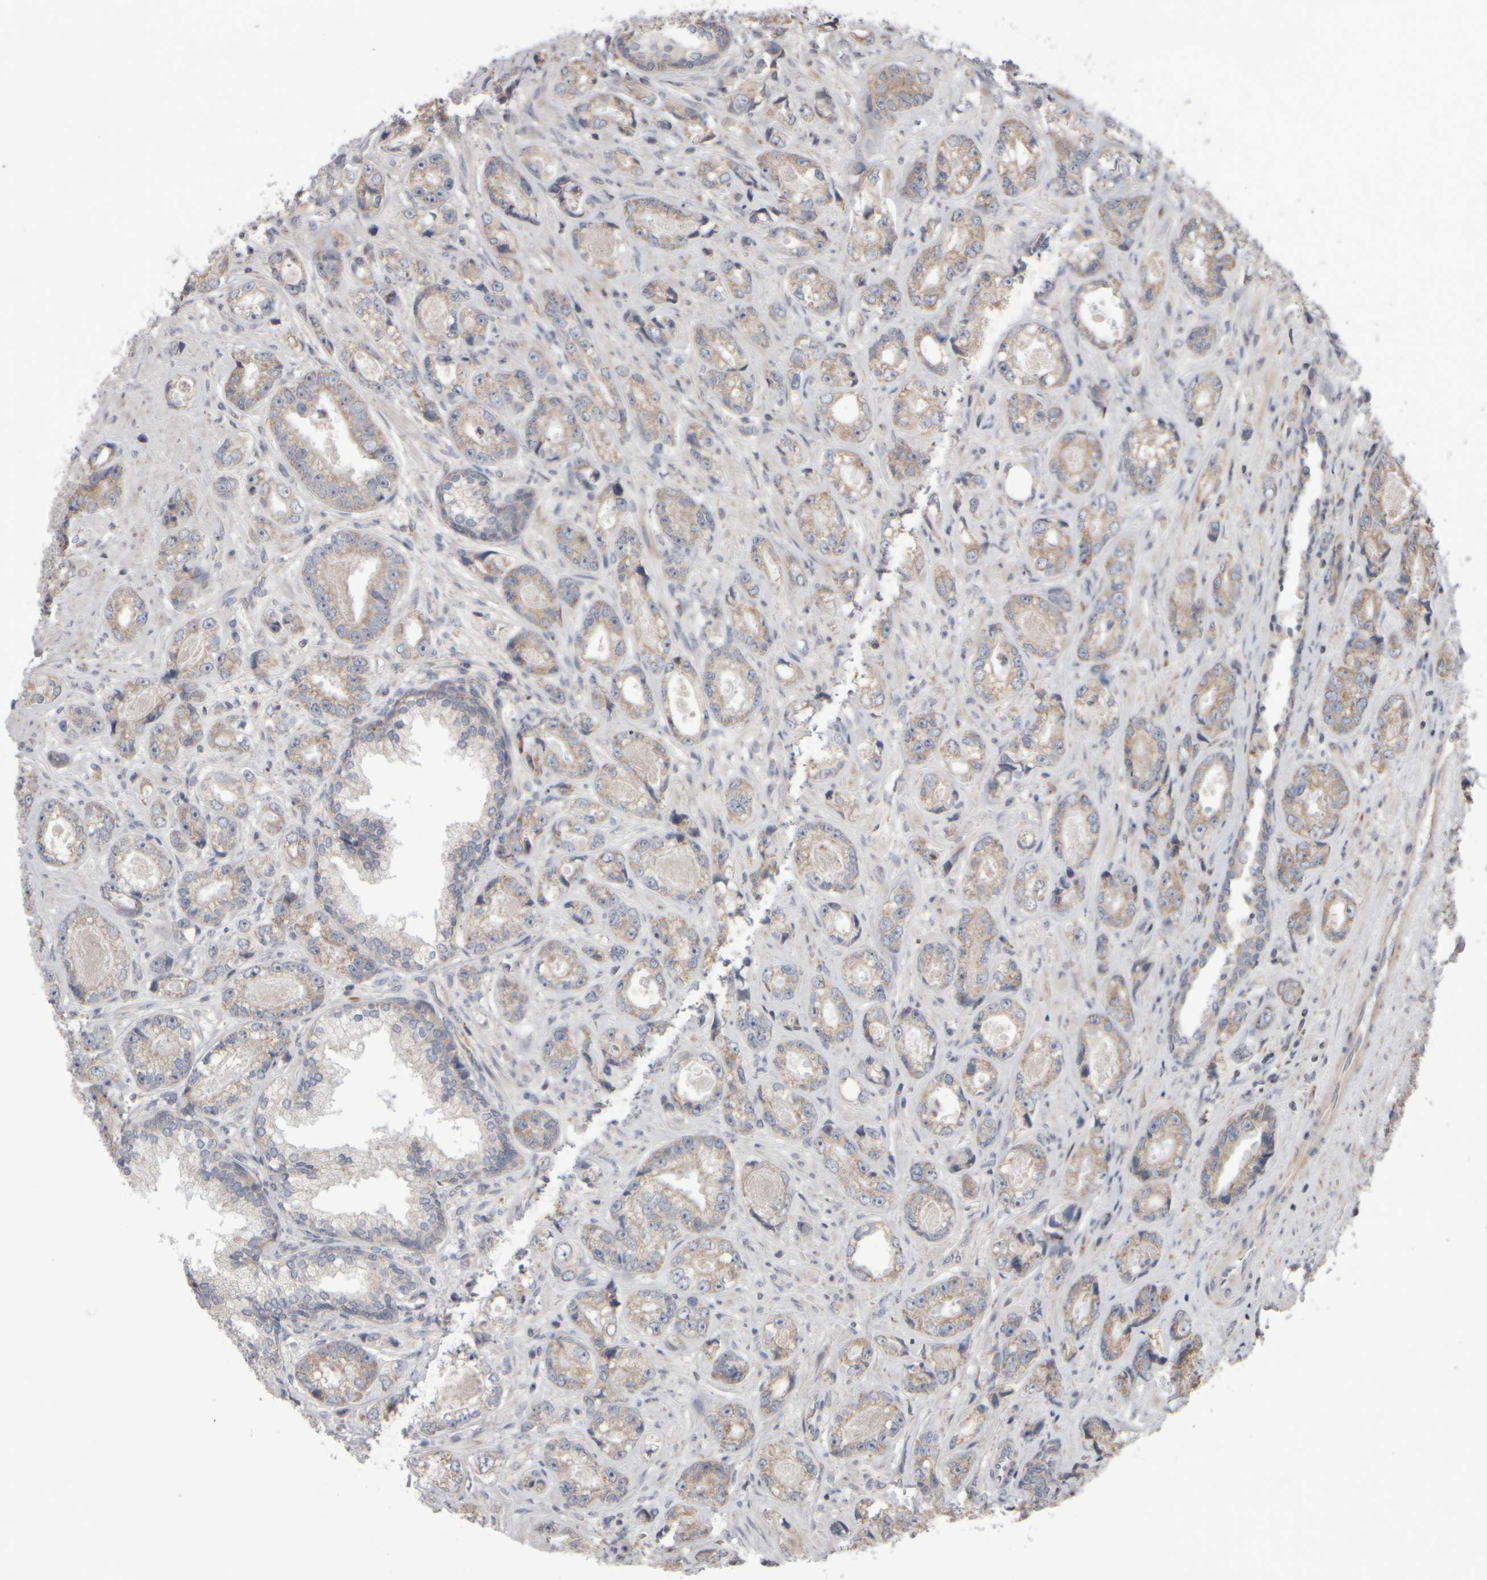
{"staining": {"intensity": "weak", "quantity": "25%-75%", "location": "cytoplasmic/membranous"}, "tissue": "prostate cancer", "cell_type": "Tumor cells", "image_type": "cancer", "snomed": [{"axis": "morphology", "description": "Adenocarcinoma, High grade"}, {"axis": "topography", "description": "Prostate"}], "caption": "Immunohistochemistry (IHC) staining of prostate cancer, which reveals low levels of weak cytoplasmic/membranous expression in approximately 25%-75% of tumor cells indicating weak cytoplasmic/membranous protein staining. The staining was performed using DAB (3,3'-diaminobenzidine) (brown) for protein detection and nuclei were counterstained in hematoxylin (blue).", "gene": "SCO1", "patient": {"sex": "male", "age": 61}}